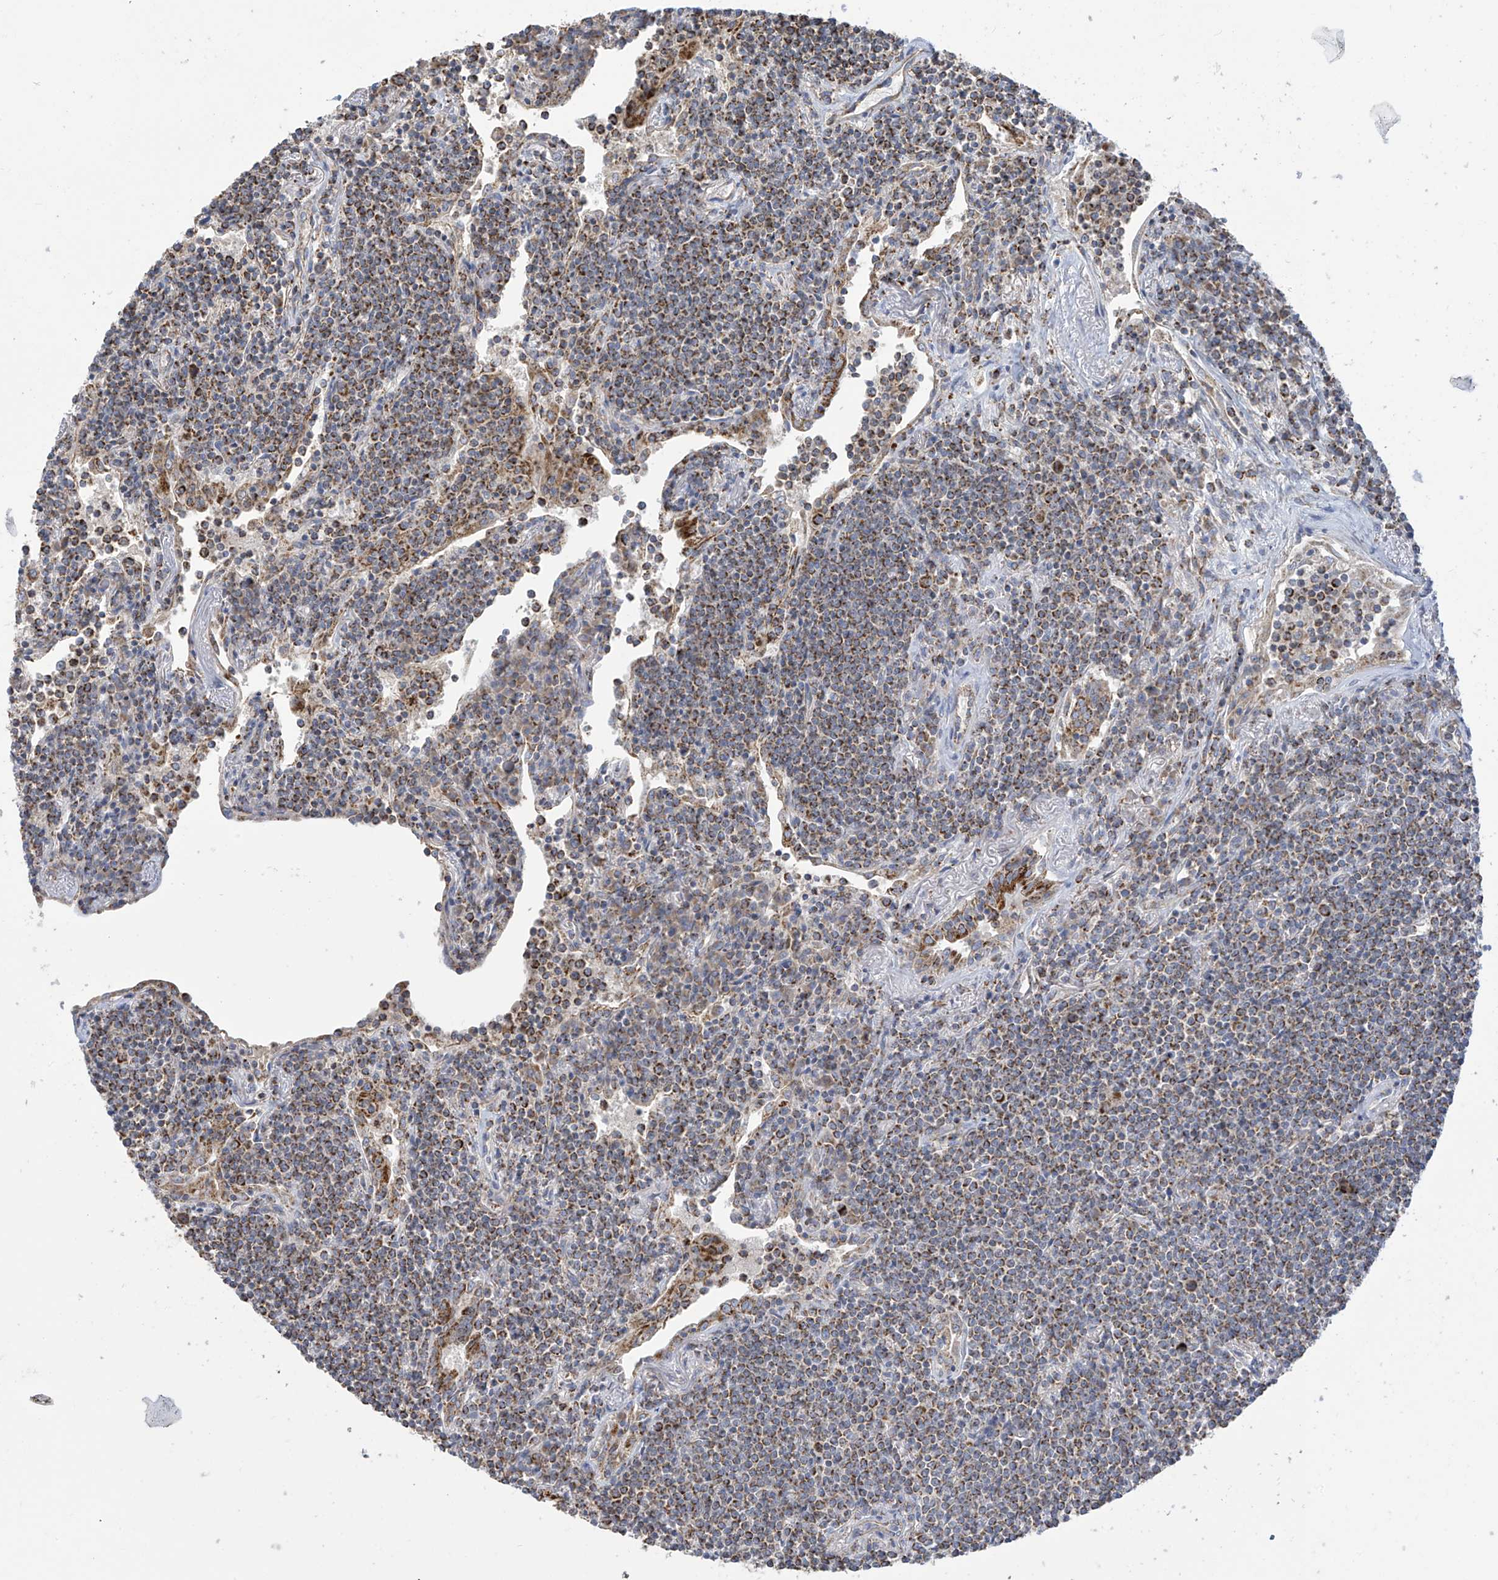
{"staining": {"intensity": "moderate", "quantity": ">75%", "location": "cytoplasmic/membranous"}, "tissue": "lymphoma", "cell_type": "Tumor cells", "image_type": "cancer", "snomed": [{"axis": "morphology", "description": "Malignant lymphoma, non-Hodgkin's type, Low grade"}, {"axis": "topography", "description": "Lung"}], "caption": "IHC micrograph of lymphoma stained for a protein (brown), which displays medium levels of moderate cytoplasmic/membranous staining in about >75% of tumor cells.", "gene": "PNPT1", "patient": {"sex": "female", "age": 71}}